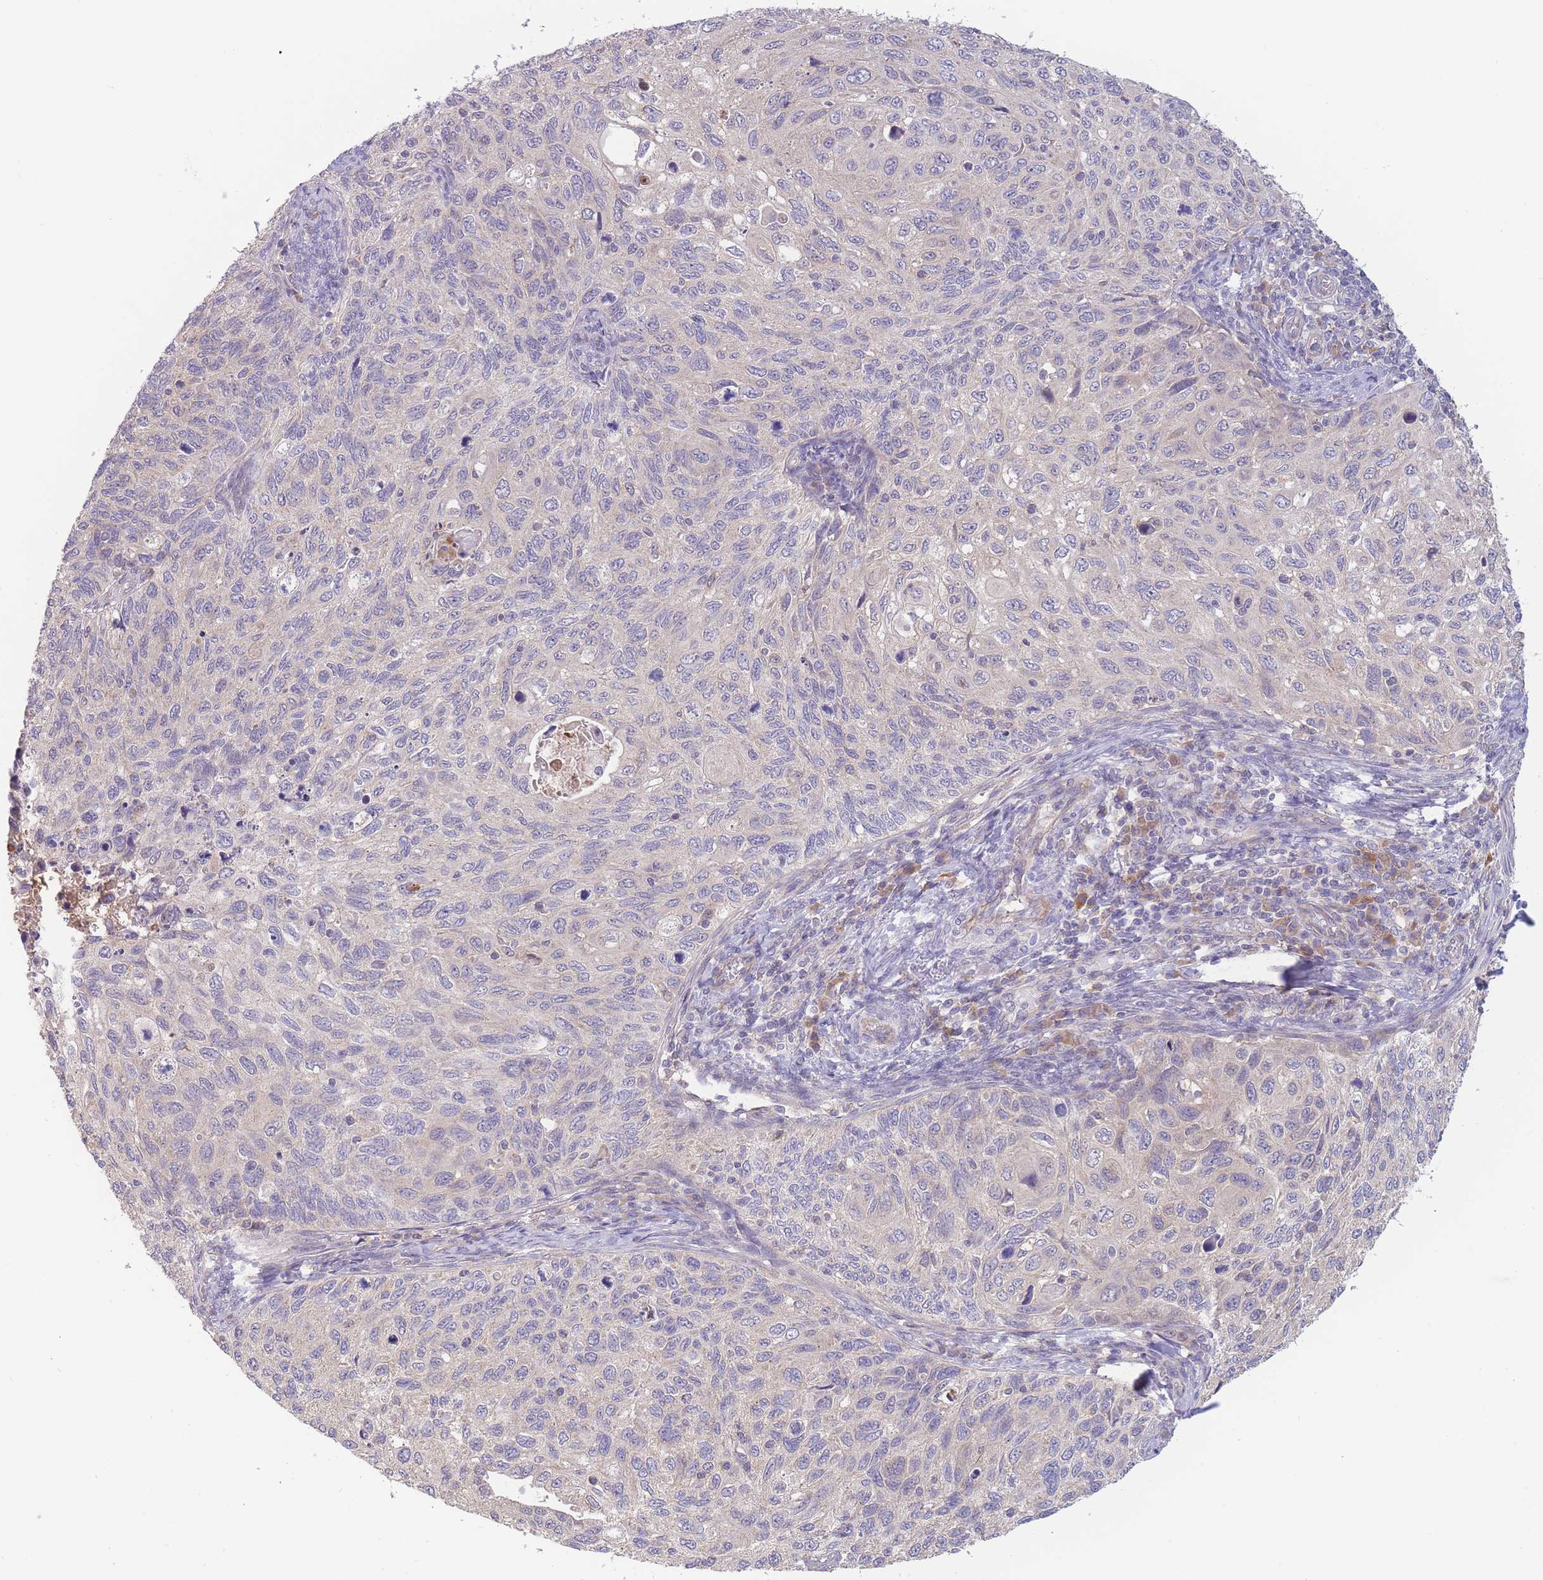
{"staining": {"intensity": "negative", "quantity": "none", "location": "none"}, "tissue": "cervical cancer", "cell_type": "Tumor cells", "image_type": "cancer", "snomed": [{"axis": "morphology", "description": "Squamous cell carcinoma, NOS"}, {"axis": "topography", "description": "Cervix"}], "caption": "DAB immunohistochemical staining of human cervical cancer demonstrates no significant positivity in tumor cells.", "gene": "NDUFAF5", "patient": {"sex": "female", "age": 70}}